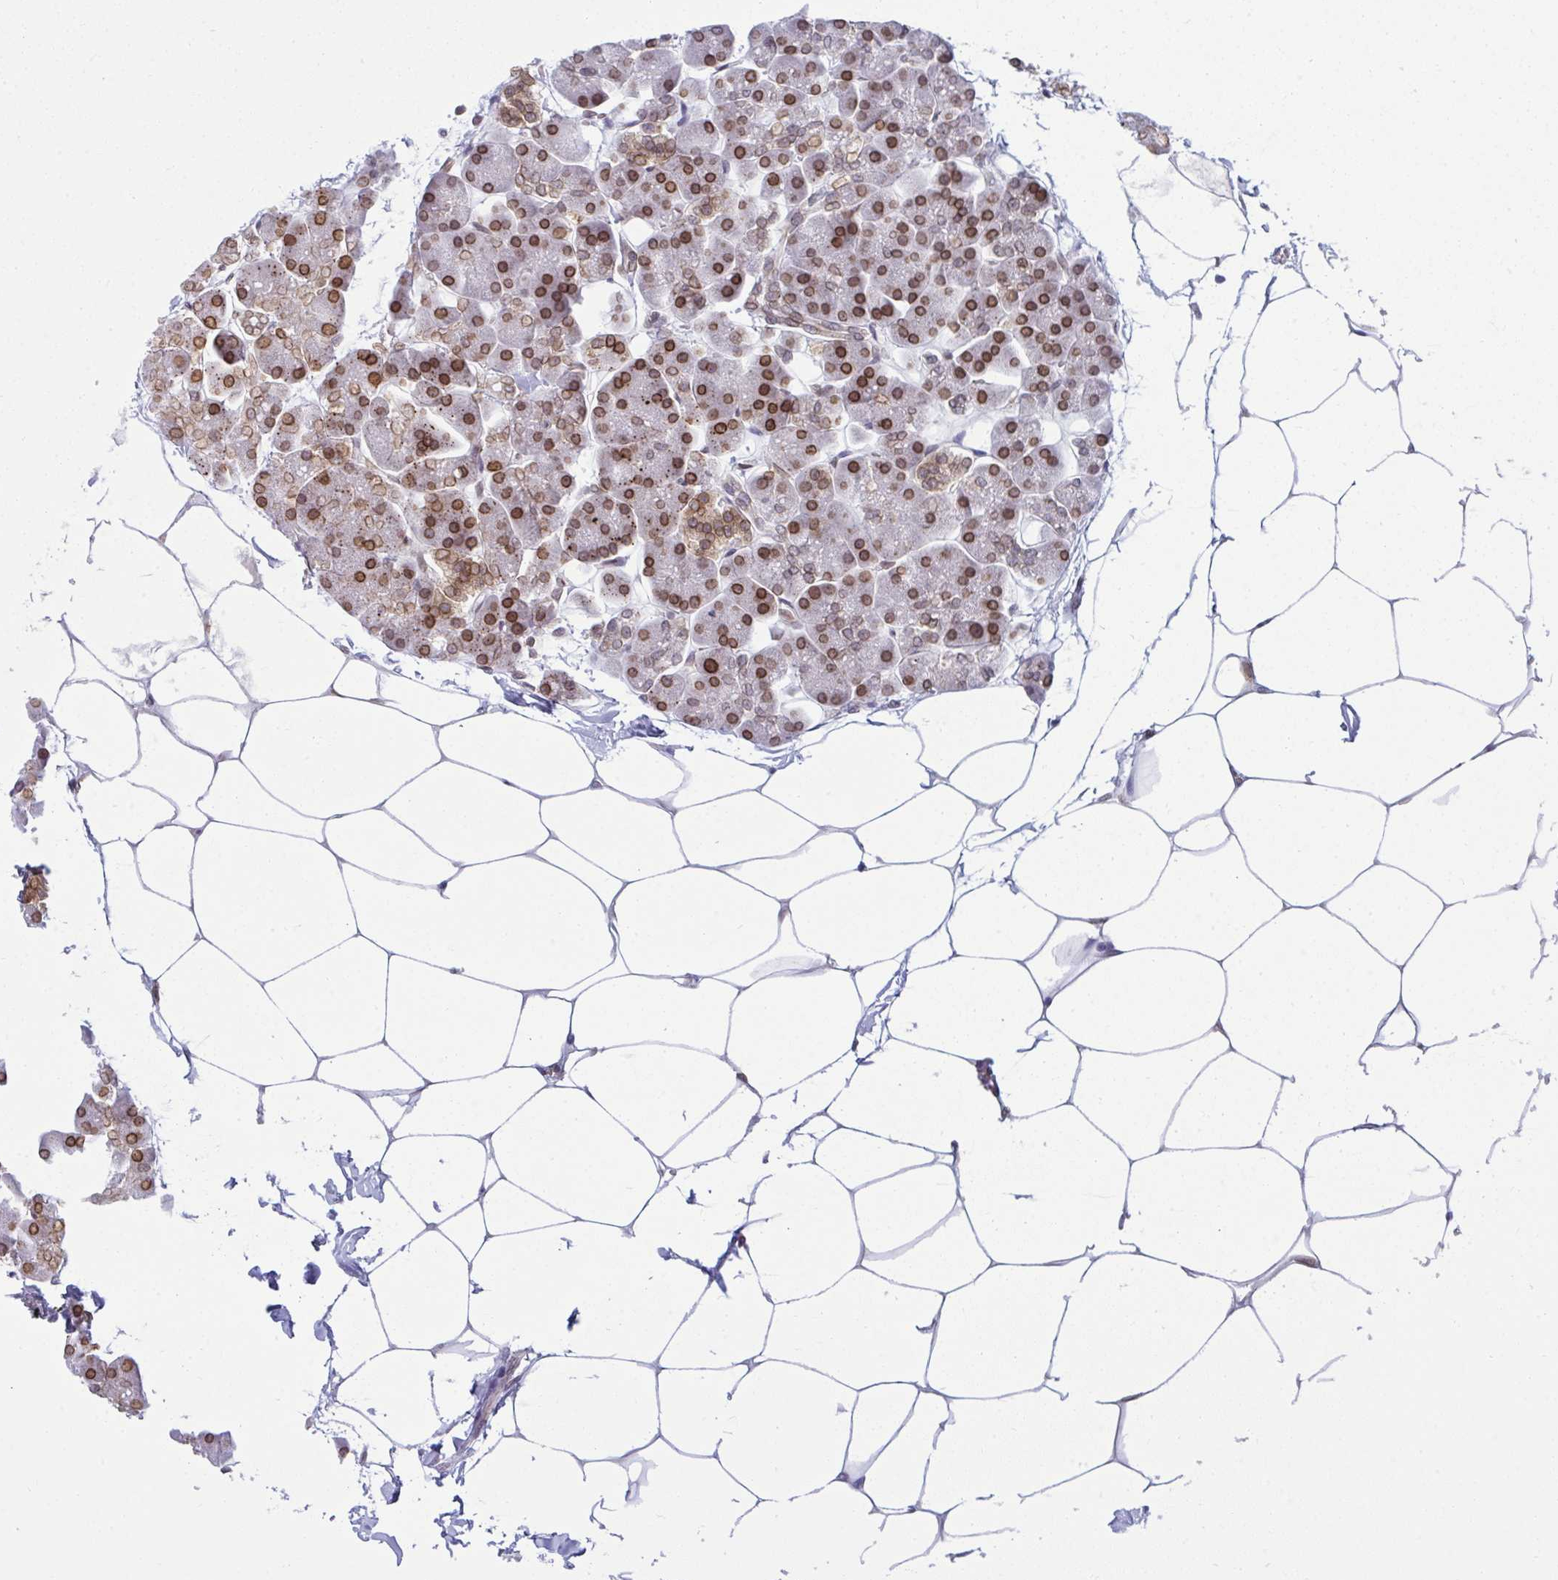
{"staining": {"intensity": "strong", "quantity": "25%-75%", "location": "cytoplasmic/membranous,nuclear"}, "tissue": "pancreas", "cell_type": "Exocrine glandular cells", "image_type": "normal", "snomed": [{"axis": "morphology", "description": "Normal tissue, NOS"}, {"axis": "topography", "description": "Pancreas"}], "caption": "Pancreas stained with immunohistochemistry demonstrates strong cytoplasmic/membranous,nuclear staining in about 25%-75% of exocrine glandular cells.", "gene": "RANBP2", "patient": {"sex": "male", "age": 35}}